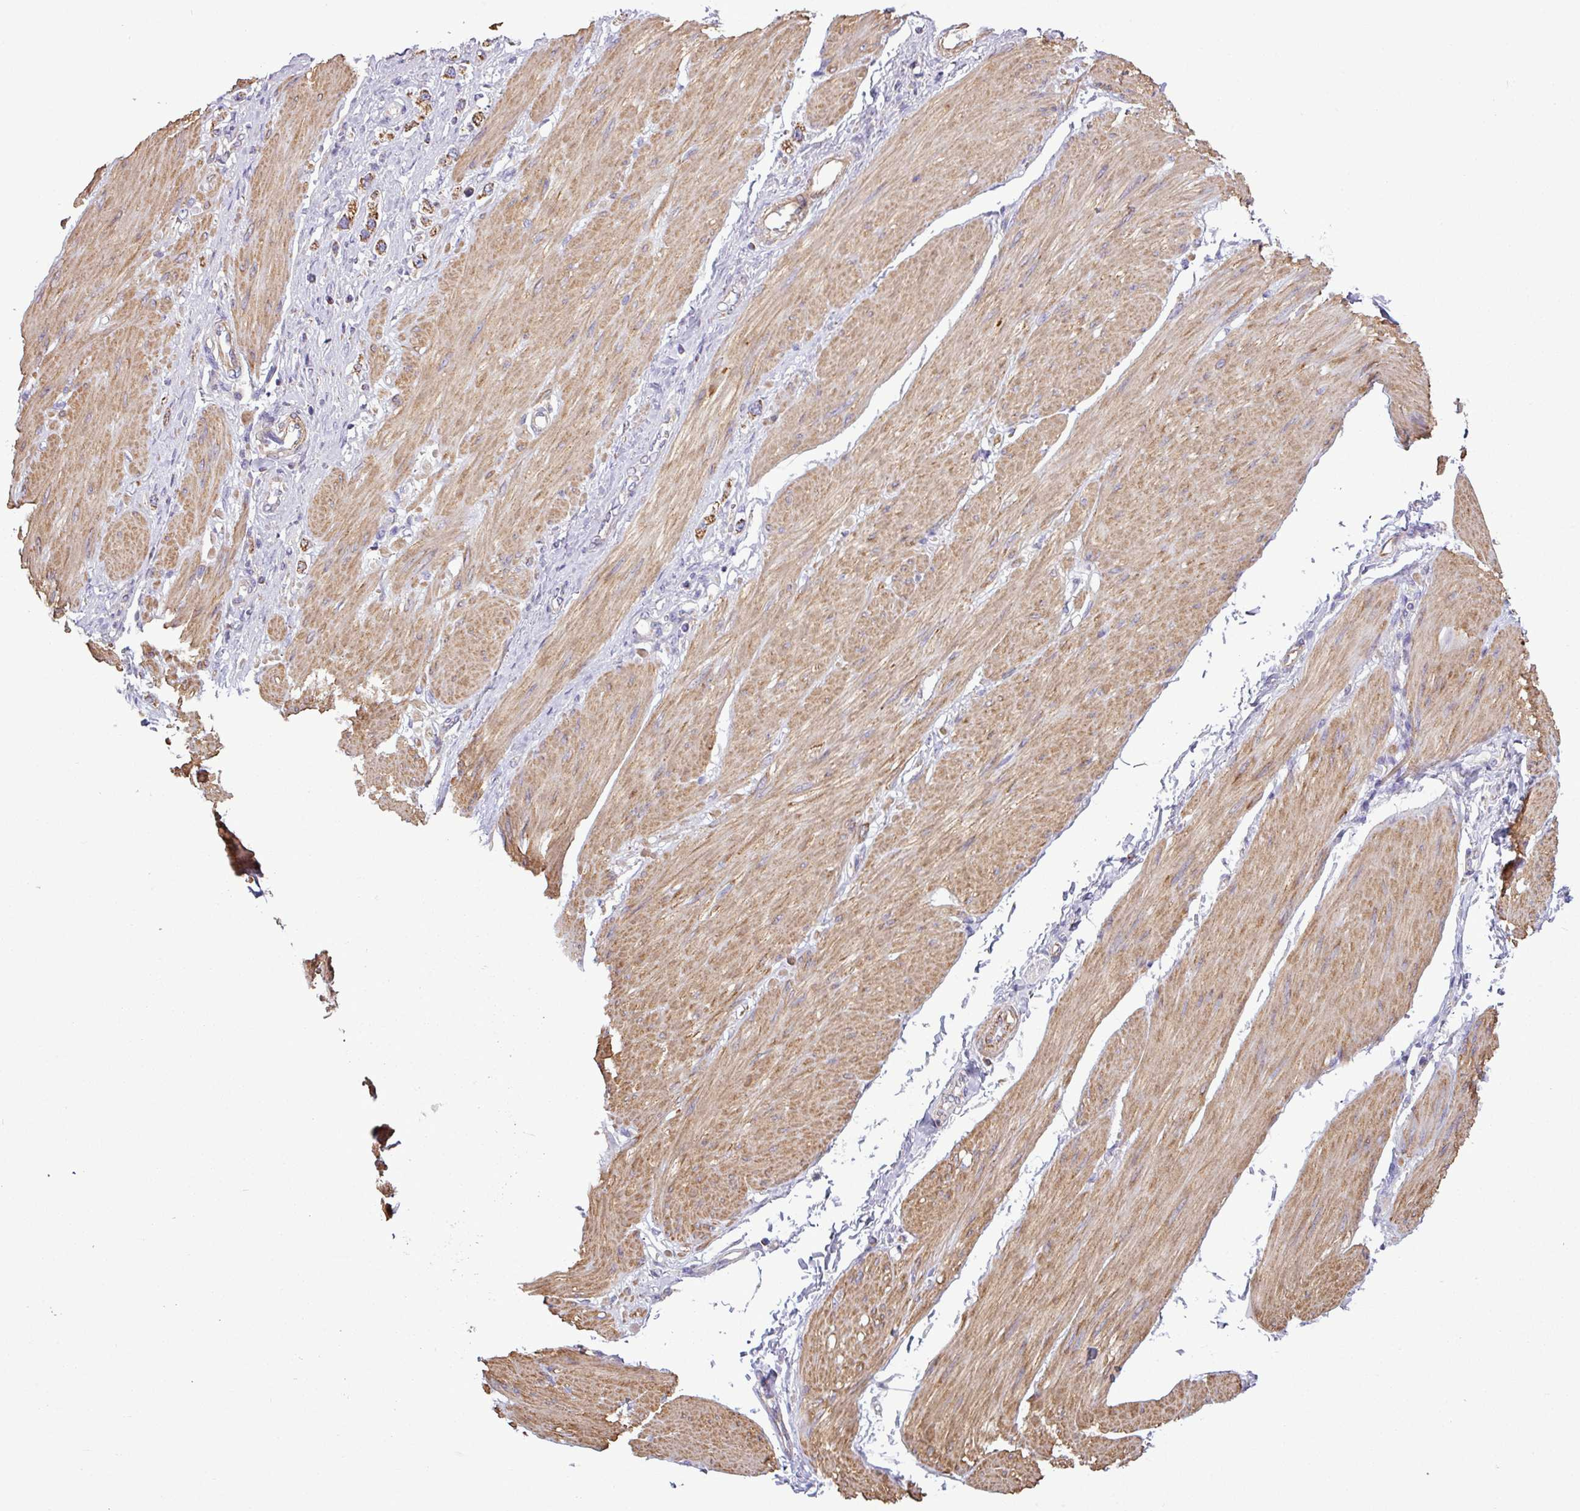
{"staining": {"intensity": "moderate", "quantity": ">75%", "location": "cytoplasmic/membranous"}, "tissue": "stomach cancer", "cell_type": "Tumor cells", "image_type": "cancer", "snomed": [{"axis": "morphology", "description": "Adenocarcinoma, NOS"}, {"axis": "topography", "description": "Stomach"}], "caption": "Immunohistochemistry (IHC) (DAB (3,3'-diaminobenzidine)) staining of human adenocarcinoma (stomach) displays moderate cytoplasmic/membranous protein positivity in about >75% of tumor cells.", "gene": "BTN2A2", "patient": {"sex": "female", "age": 65}}